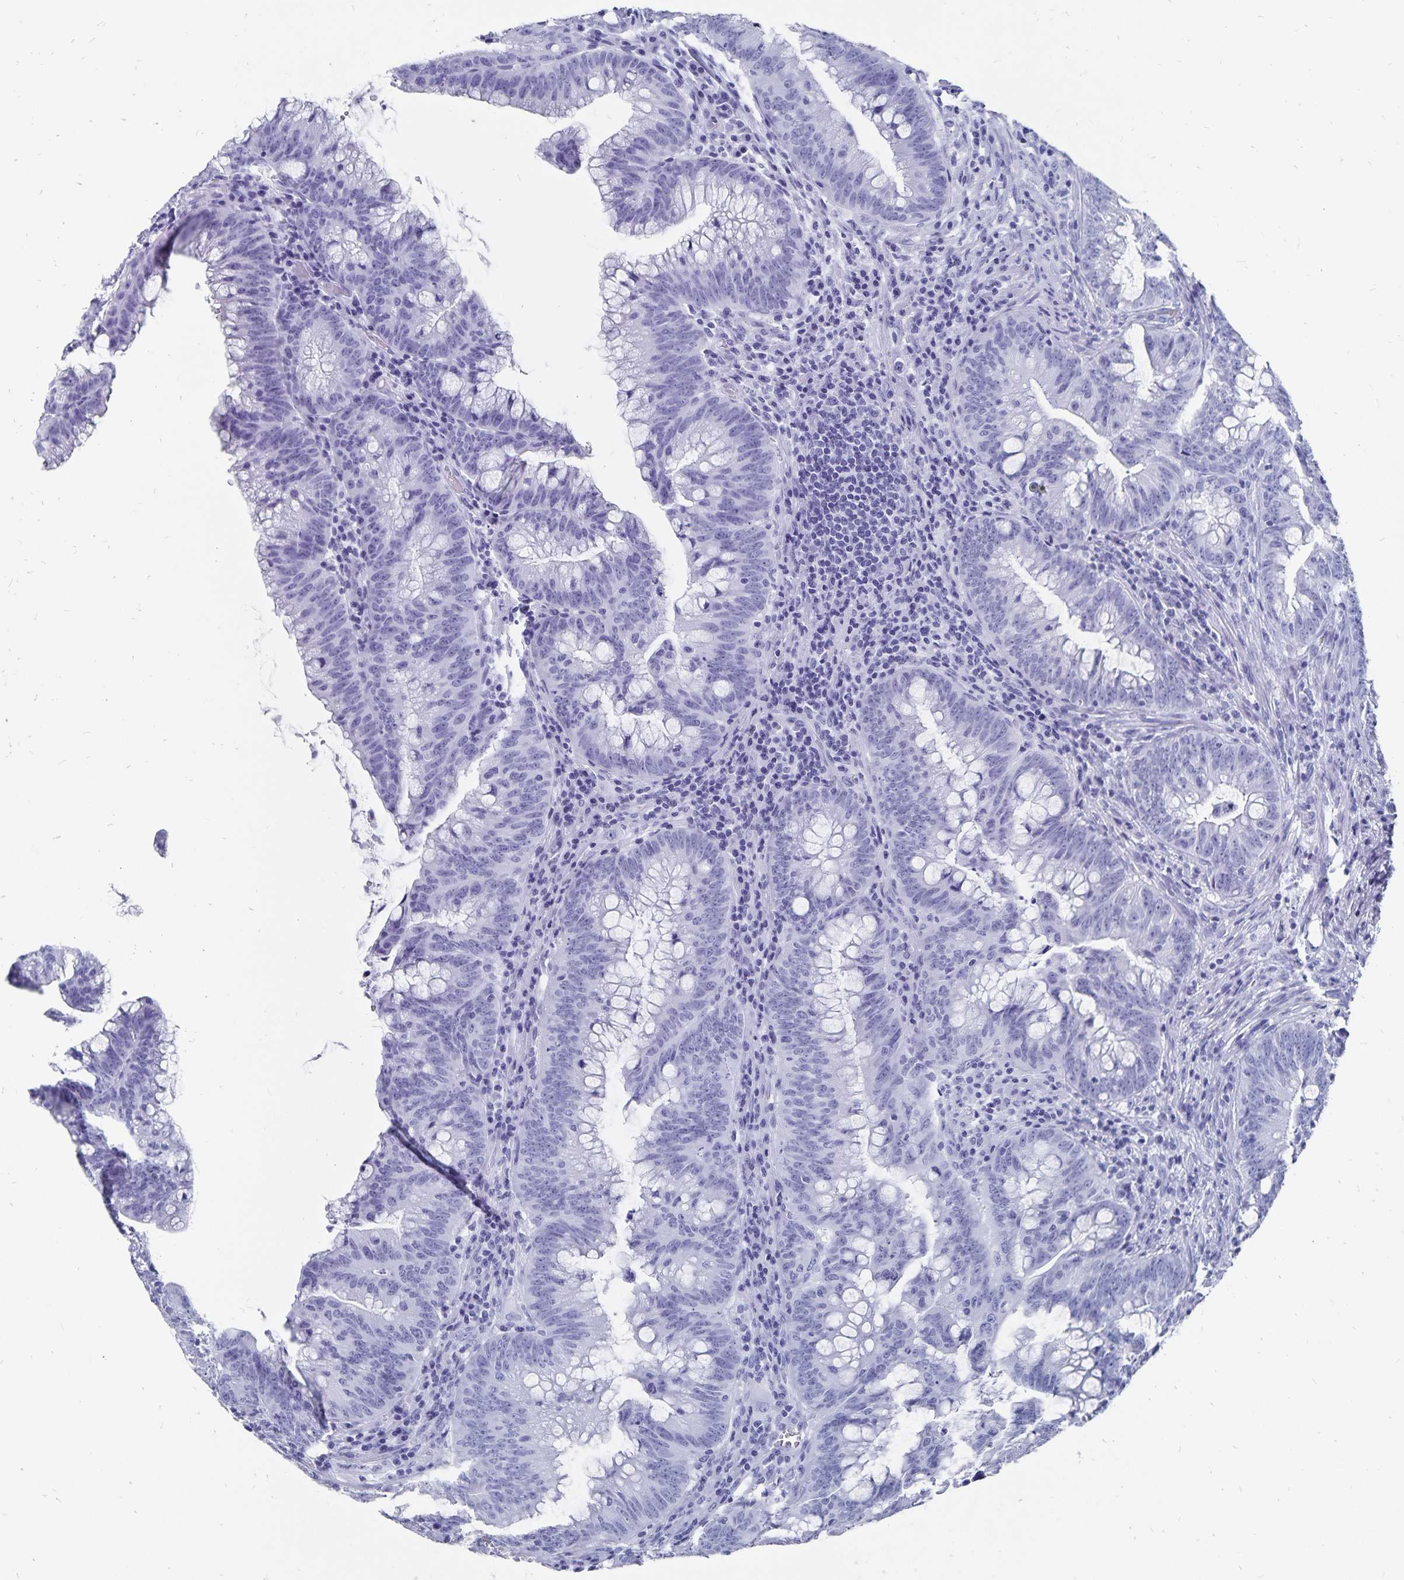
{"staining": {"intensity": "negative", "quantity": "none", "location": "none"}, "tissue": "colorectal cancer", "cell_type": "Tumor cells", "image_type": "cancer", "snomed": [{"axis": "morphology", "description": "Adenocarcinoma, NOS"}, {"axis": "topography", "description": "Colon"}], "caption": "Histopathology image shows no protein positivity in tumor cells of colorectal cancer (adenocarcinoma) tissue.", "gene": "ADH1A", "patient": {"sex": "male", "age": 62}}